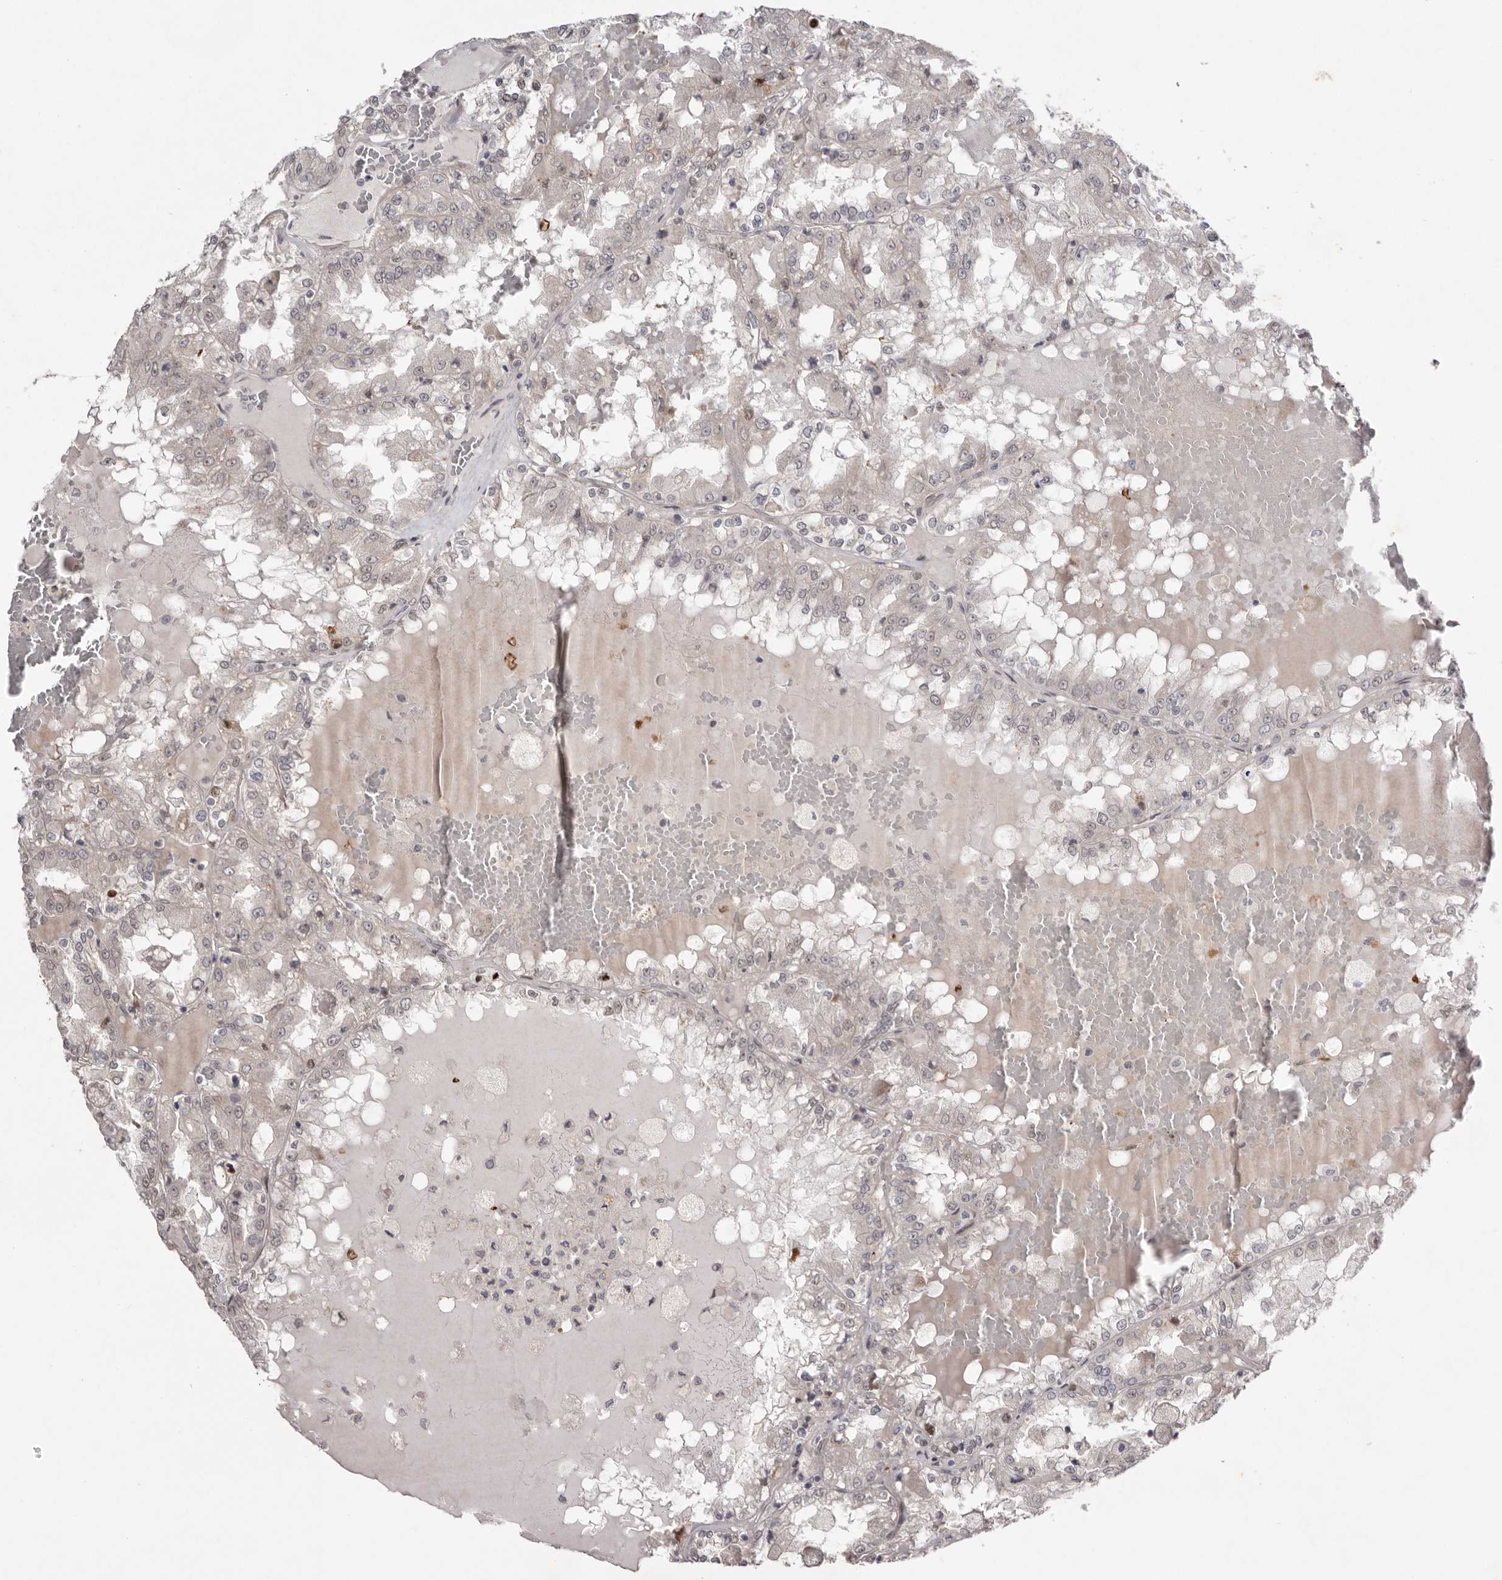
{"staining": {"intensity": "moderate", "quantity": "<25%", "location": "nuclear"}, "tissue": "renal cancer", "cell_type": "Tumor cells", "image_type": "cancer", "snomed": [{"axis": "morphology", "description": "Adenocarcinoma, NOS"}, {"axis": "topography", "description": "Kidney"}], "caption": "Tumor cells reveal low levels of moderate nuclear staining in about <25% of cells in renal cancer. The staining was performed using DAB to visualize the protein expression in brown, while the nuclei were stained in blue with hematoxylin (Magnification: 20x).", "gene": "NSUN4", "patient": {"sex": "female", "age": 56}}